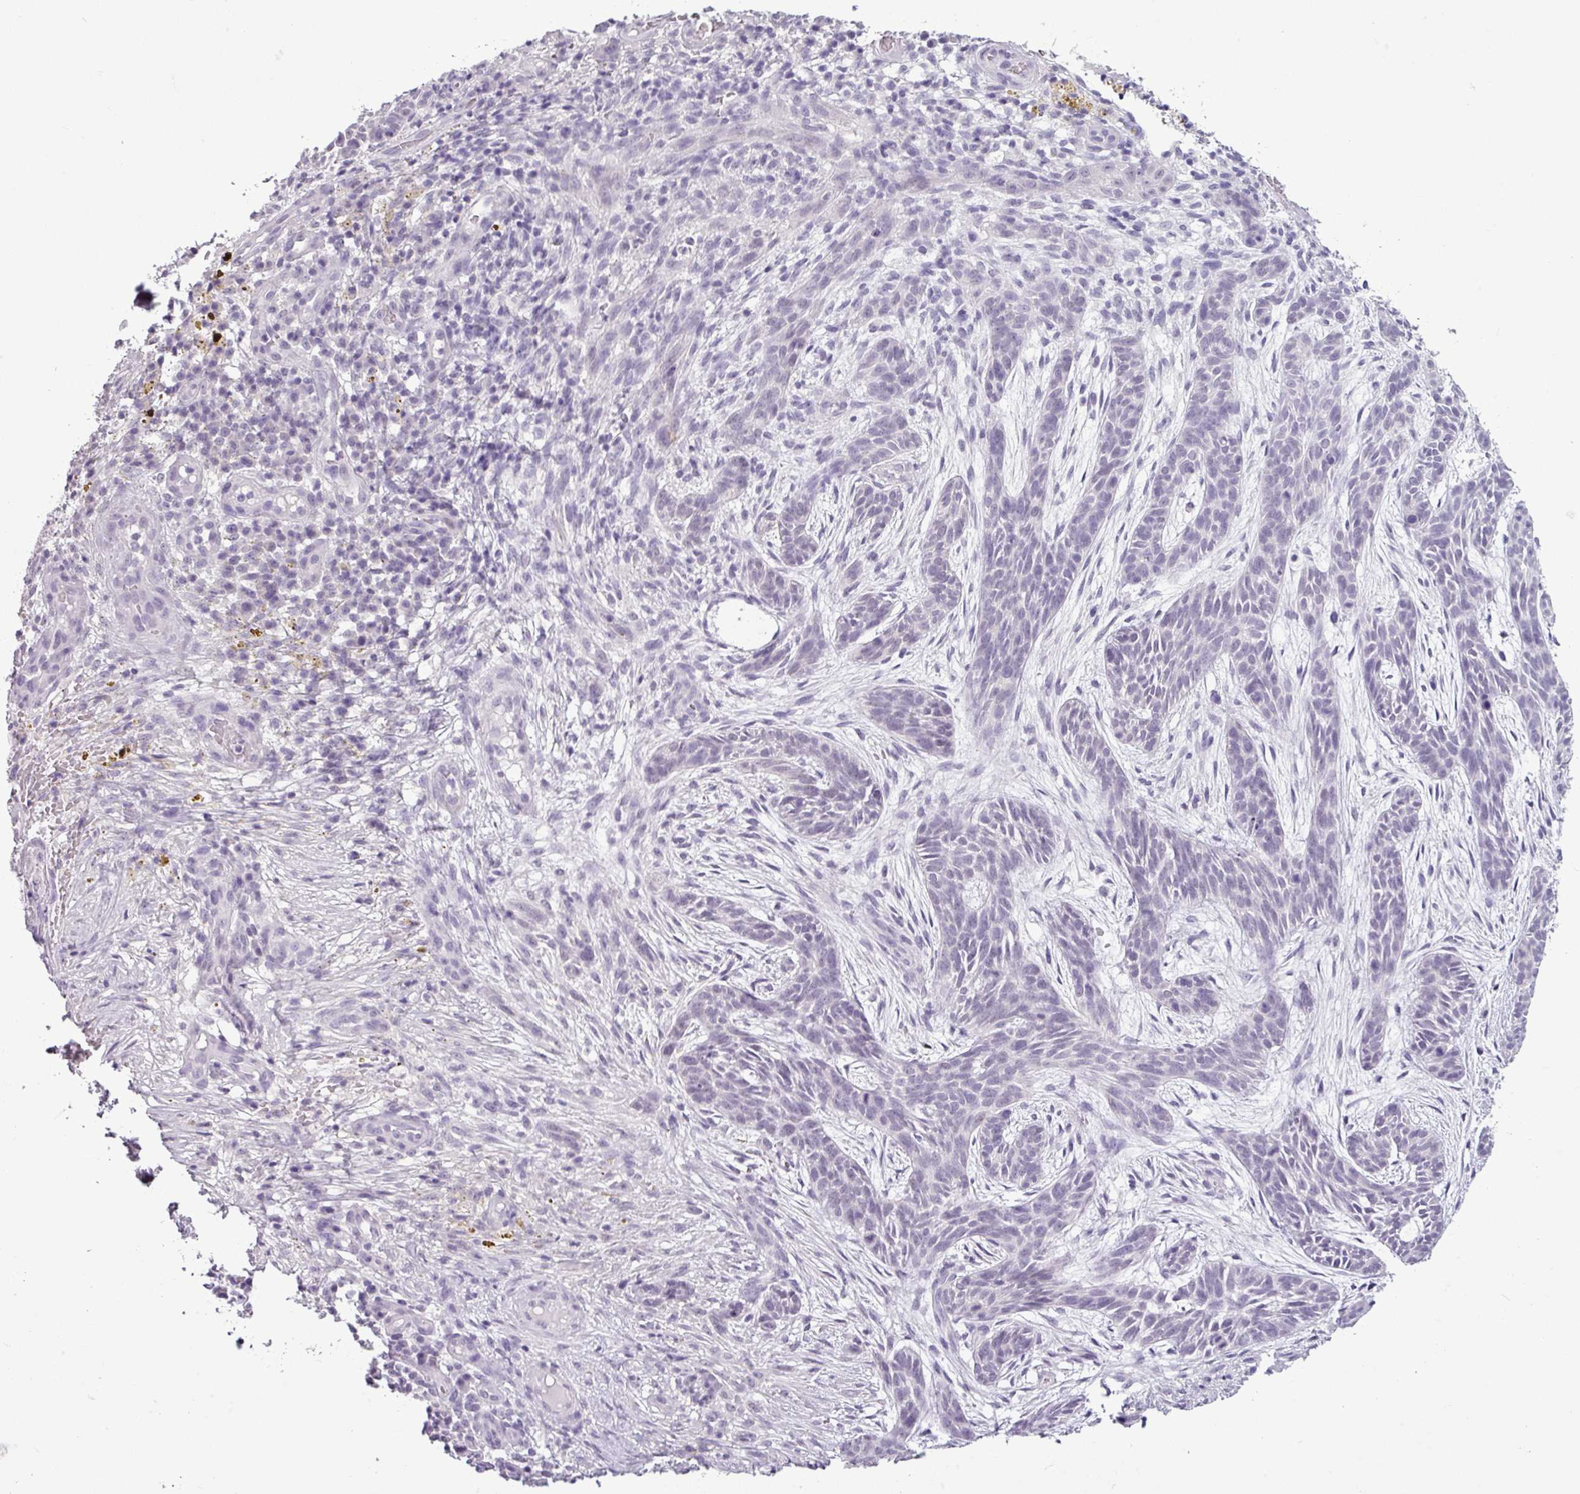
{"staining": {"intensity": "negative", "quantity": "none", "location": "none"}, "tissue": "skin cancer", "cell_type": "Tumor cells", "image_type": "cancer", "snomed": [{"axis": "morphology", "description": "Basal cell carcinoma"}, {"axis": "topography", "description": "Skin"}], "caption": "Immunohistochemistry photomicrograph of neoplastic tissue: skin basal cell carcinoma stained with DAB demonstrates no significant protein staining in tumor cells. The staining was performed using DAB to visualize the protein expression in brown, while the nuclei were stained in blue with hematoxylin (Magnification: 20x).", "gene": "AMY2A", "patient": {"sex": "male", "age": 89}}